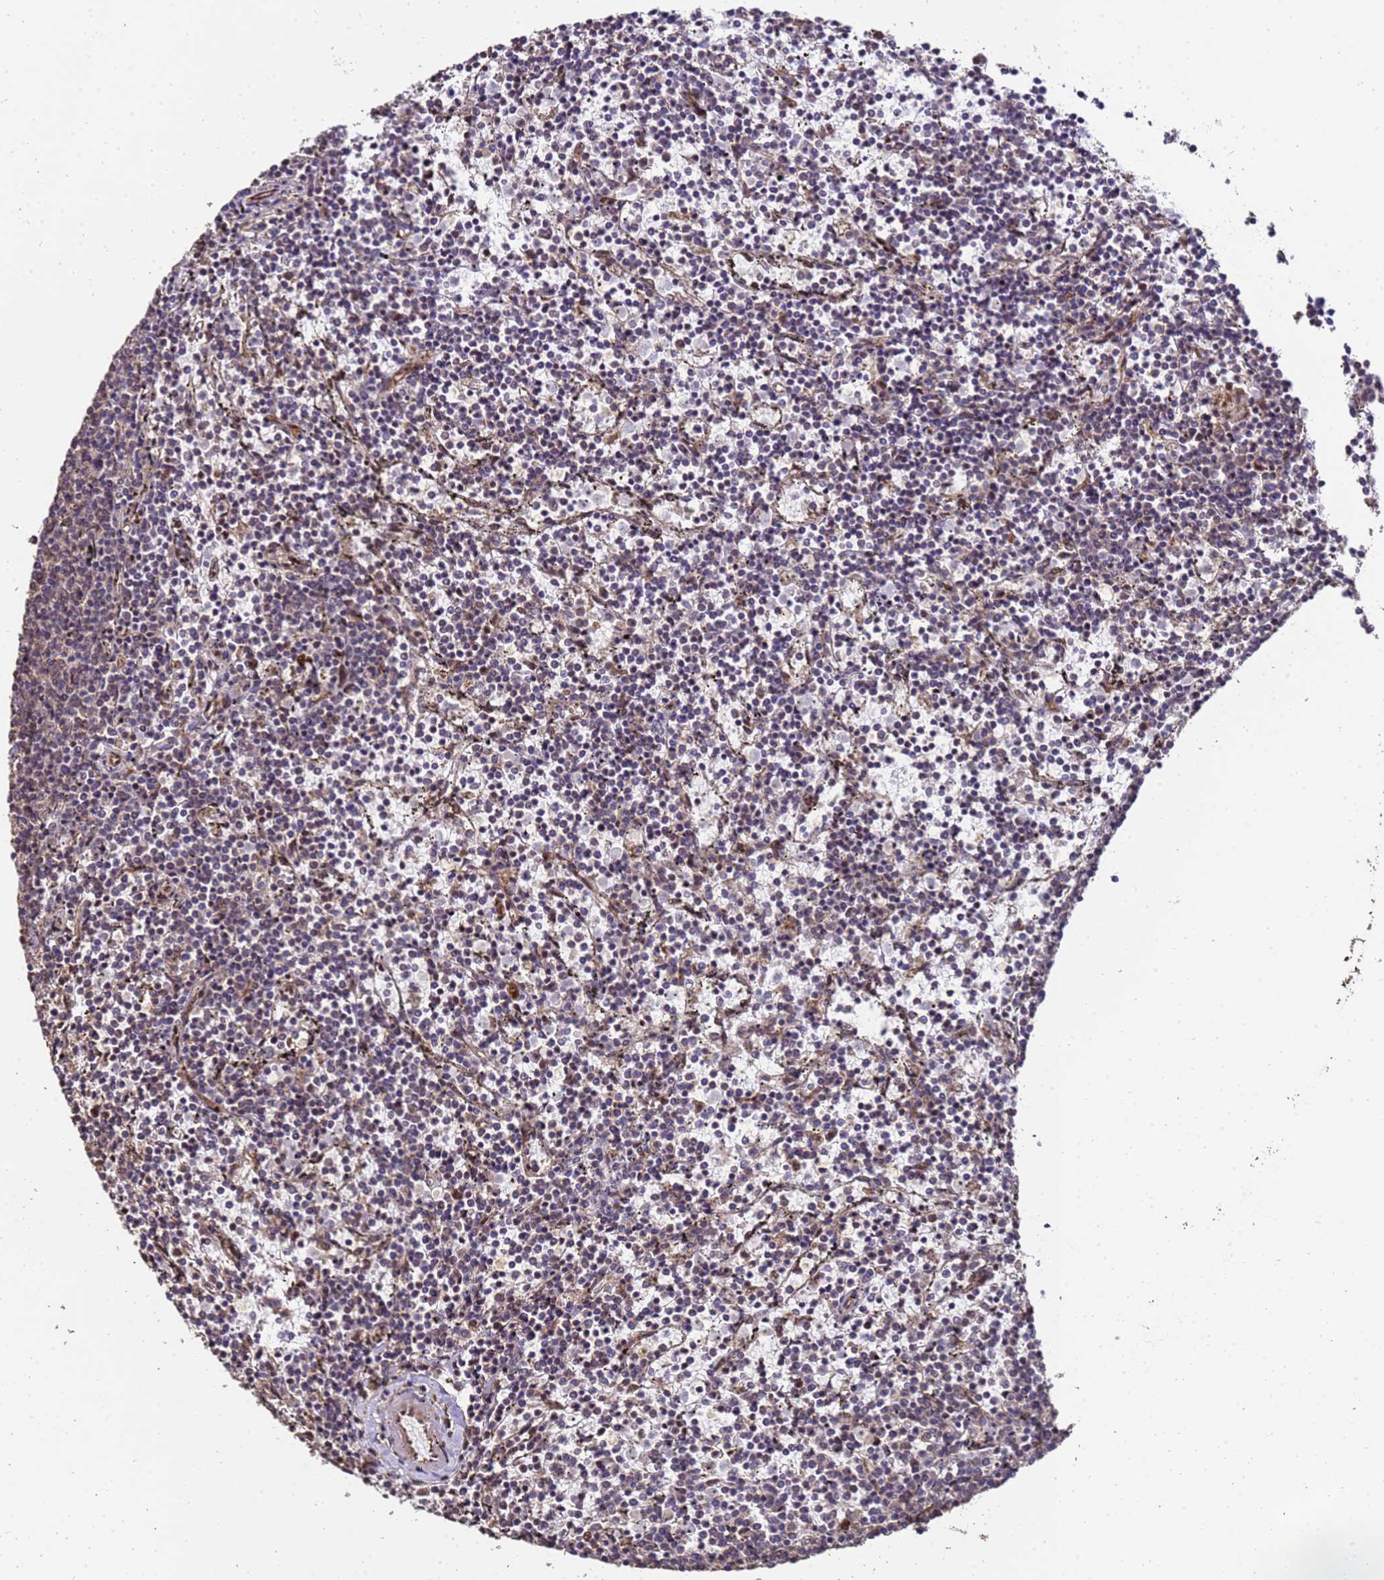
{"staining": {"intensity": "negative", "quantity": "none", "location": "none"}, "tissue": "lymphoma", "cell_type": "Tumor cells", "image_type": "cancer", "snomed": [{"axis": "morphology", "description": "Malignant lymphoma, non-Hodgkin's type, Low grade"}, {"axis": "topography", "description": "Spleen"}], "caption": "A histopathology image of human lymphoma is negative for staining in tumor cells. Nuclei are stained in blue.", "gene": "PRODH", "patient": {"sex": "female", "age": 50}}